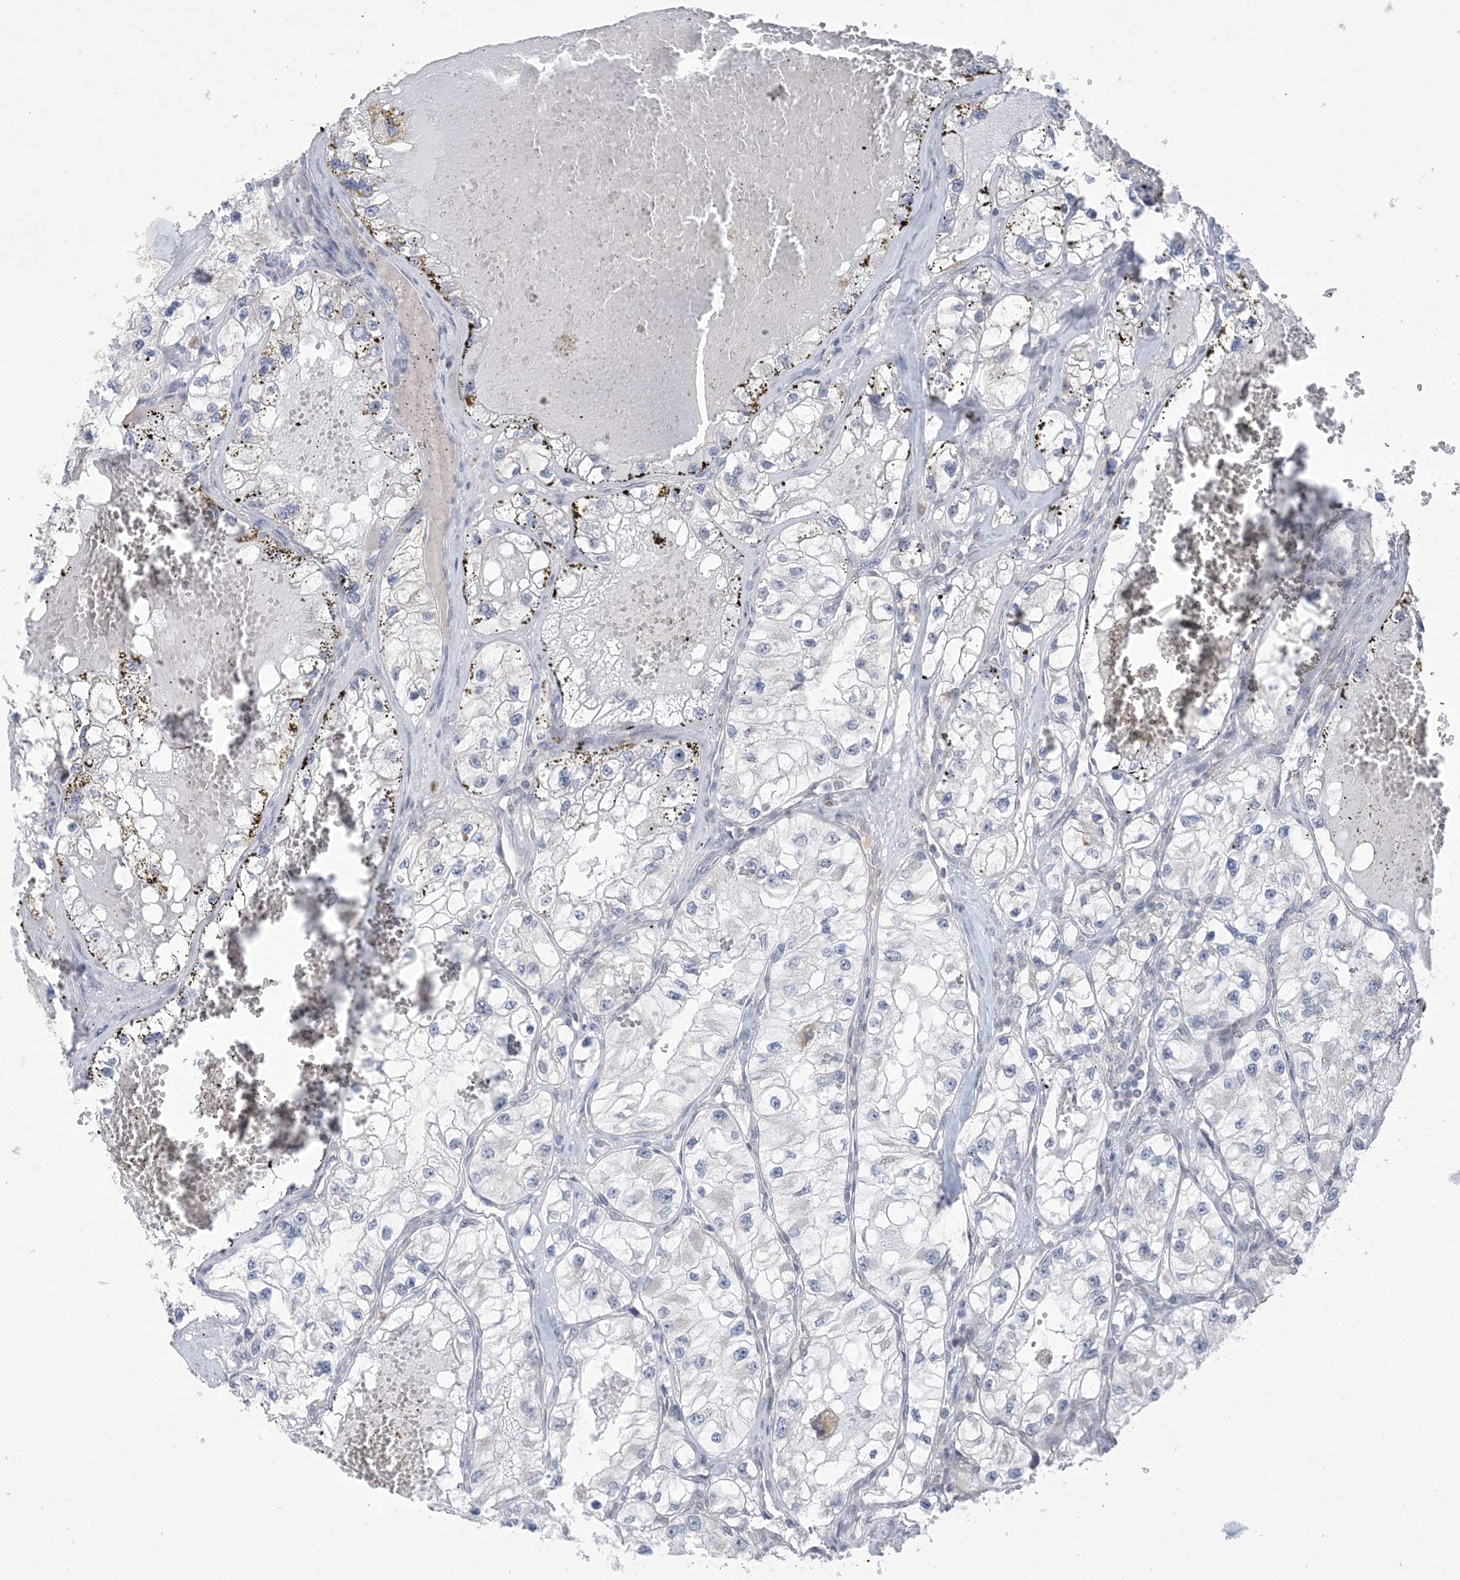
{"staining": {"intensity": "negative", "quantity": "none", "location": "none"}, "tissue": "renal cancer", "cell_type": "Tumor cells", "image_type": "cancer", "snomed": [{"axis": "morphology", "description": "Adenocarcinoma, NOS"}, {"axis": "topography", "description": "Kidney"}], "caption": "IHC of human renal cancer (adenocarcinoma) reveals no expression in tumor cells. Brightfield microscopy of immunohistochemistry (IHC) stained with DAB (brown) and hematoxylin (blue), captured at high magnification.", "gene": "TRMT10C", "patient": {"sex": "female", "age": 57}}